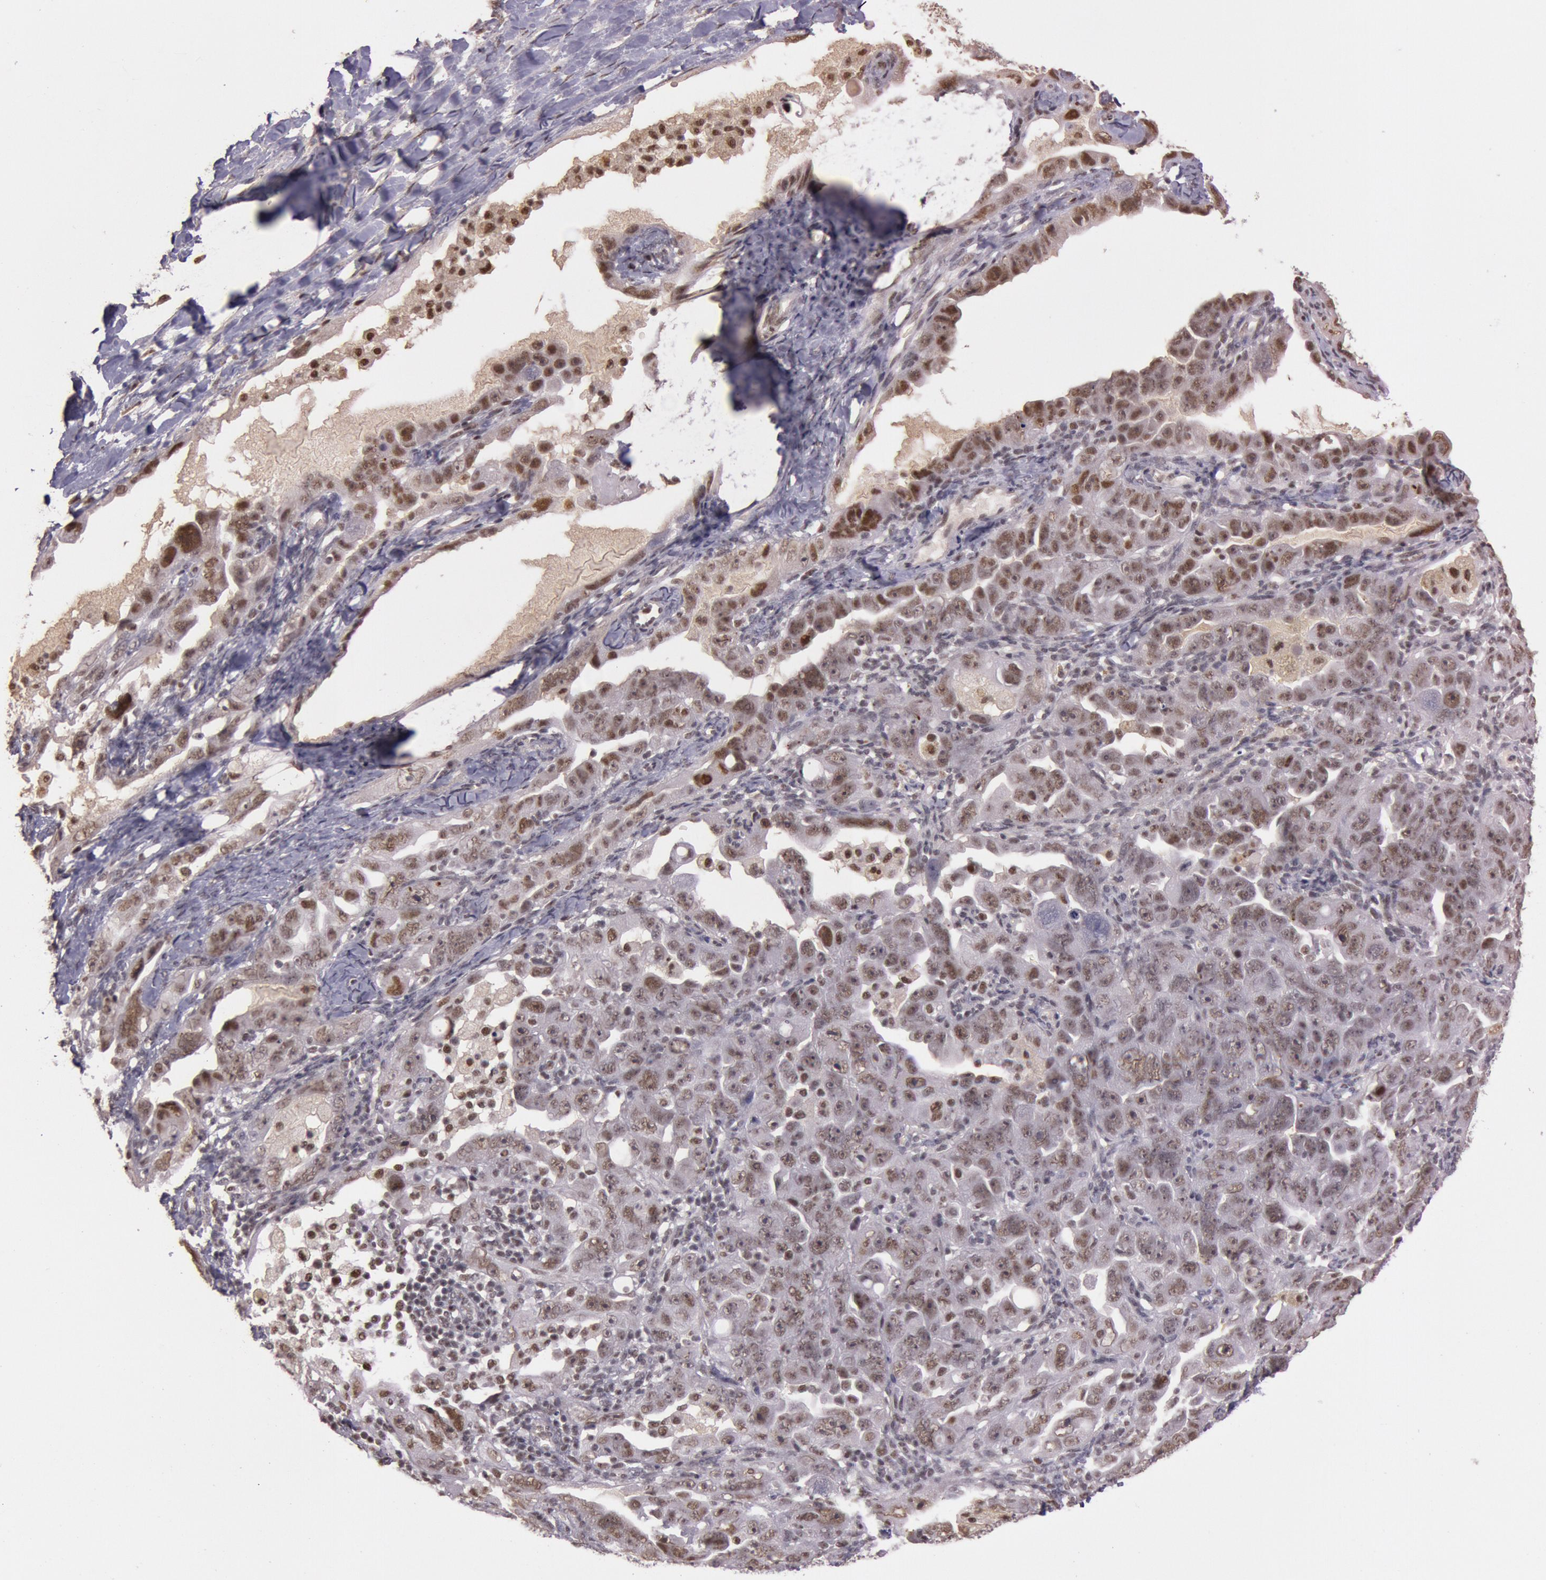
{"staining": {"intensity": "moderate", "quantity": ">75%", "location": "nuclear"}, "tissue": "ovarian cancer", "cell_type": "Tumor cells", "image_type": "cancer", "snomed": [{"axis": "morphology", "description": "Cystadenocarcinoma, serous, NOS"}, {"axis": "topography", "description": "Ovary"}], "caption": "Protein positivity by immunohistochemistry exhibits moderate nuclear staining in about >75% of tumor cells in ovarian serous cystadenocarcinoma.", "gene": "TASL", "patient": {"sex": "female", "age": 66}}